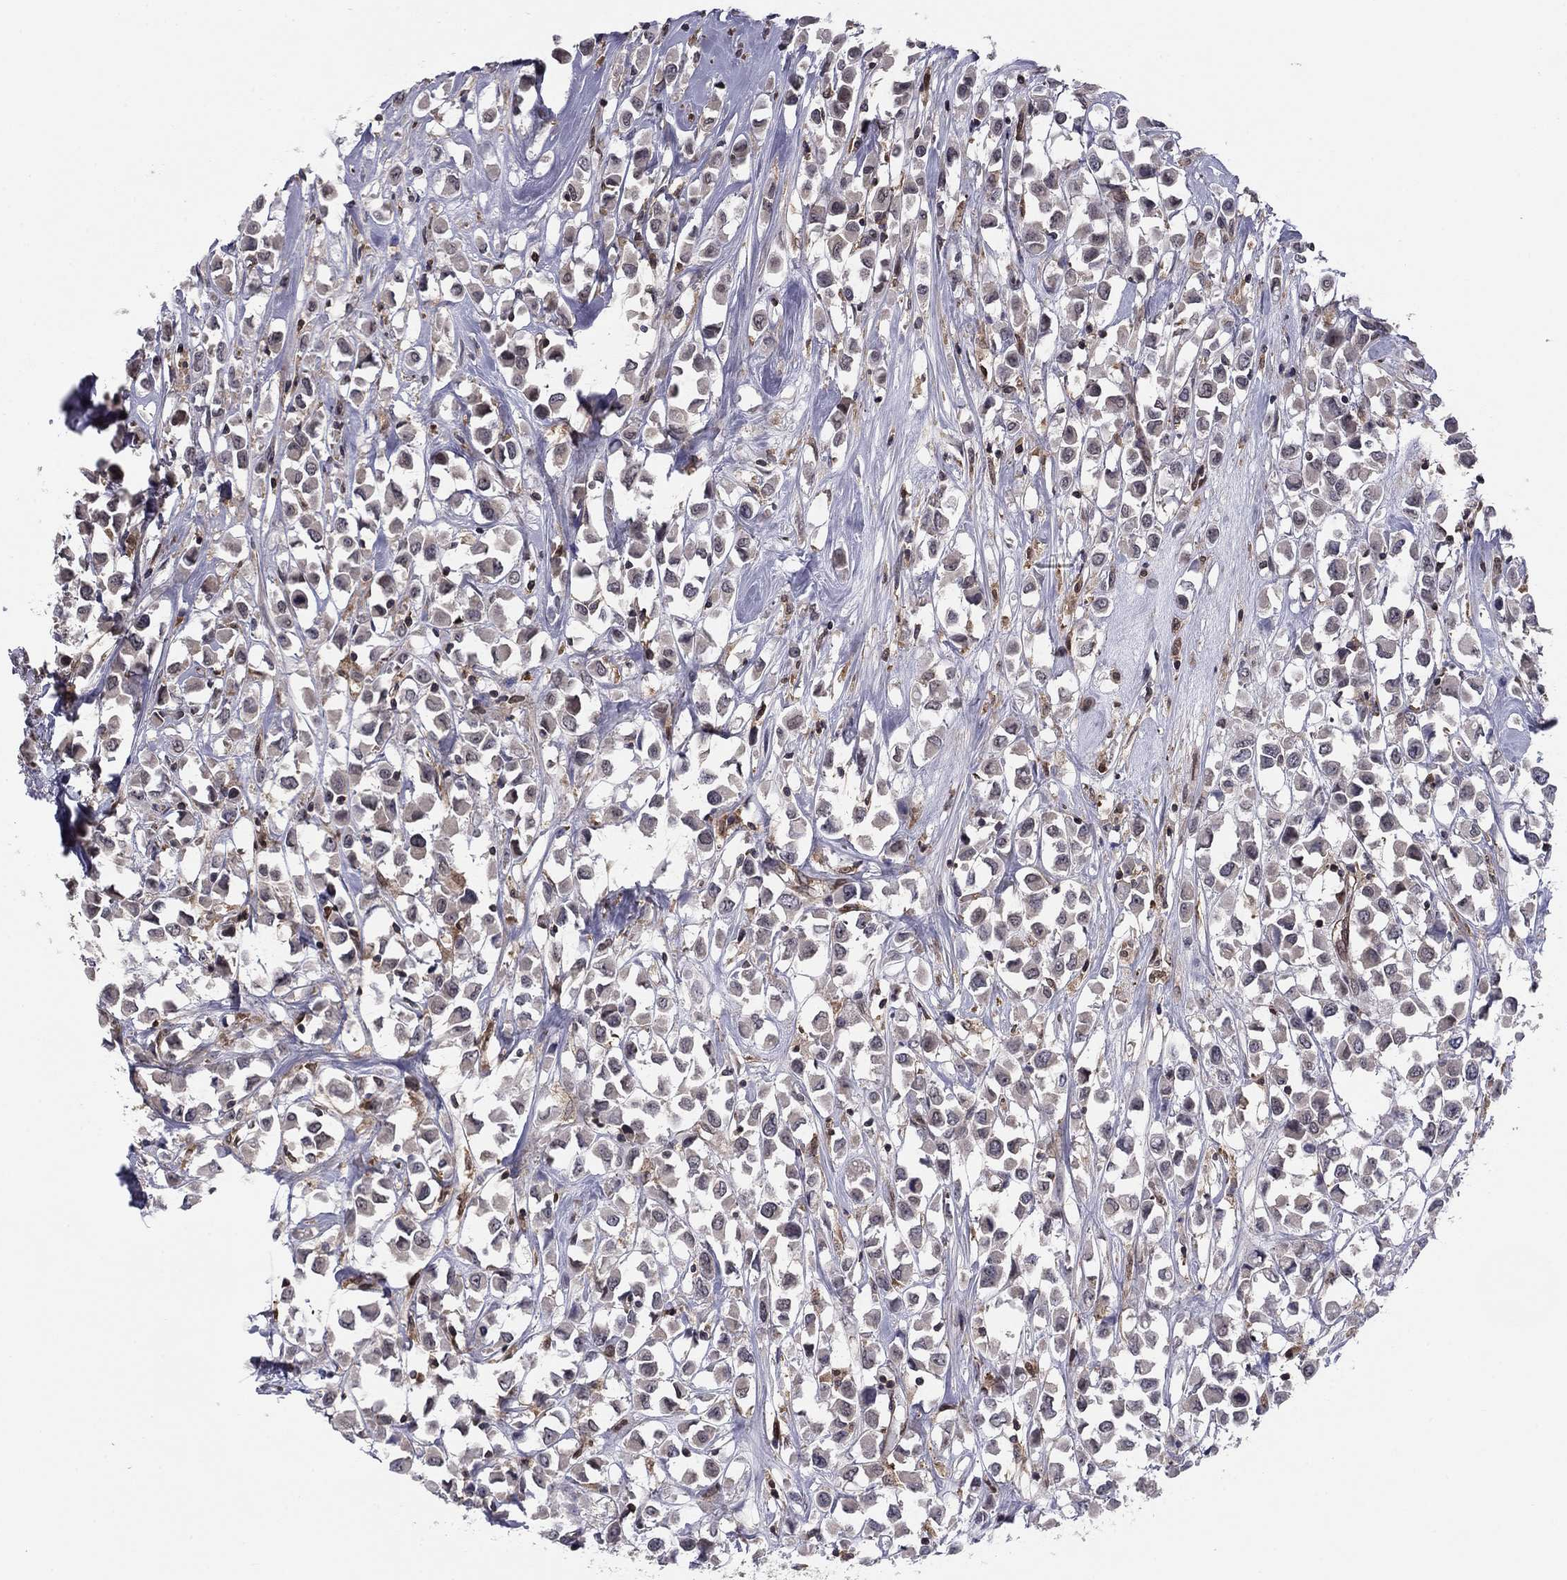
{"staining": {"intensity": "negative", "quantity": "none", "location": "none"}, "tissue": "breast cancer", "cell_type": "Tumor cells", "image_type": "cancer", "snomed": [{"axis": "morphology", "description": "Duct carcinoma"}, {"axis": "topography", "description": "Breast"}], "caption": "Tumor cells show no significant protein staining in invasive ductal carcinoma (breast). (DAB (3,3'-diaminobenzidine) immunohistochemistry, high magnification).", "gene": "PLCB2", "patient": {"sex": "female", "age": 61}}